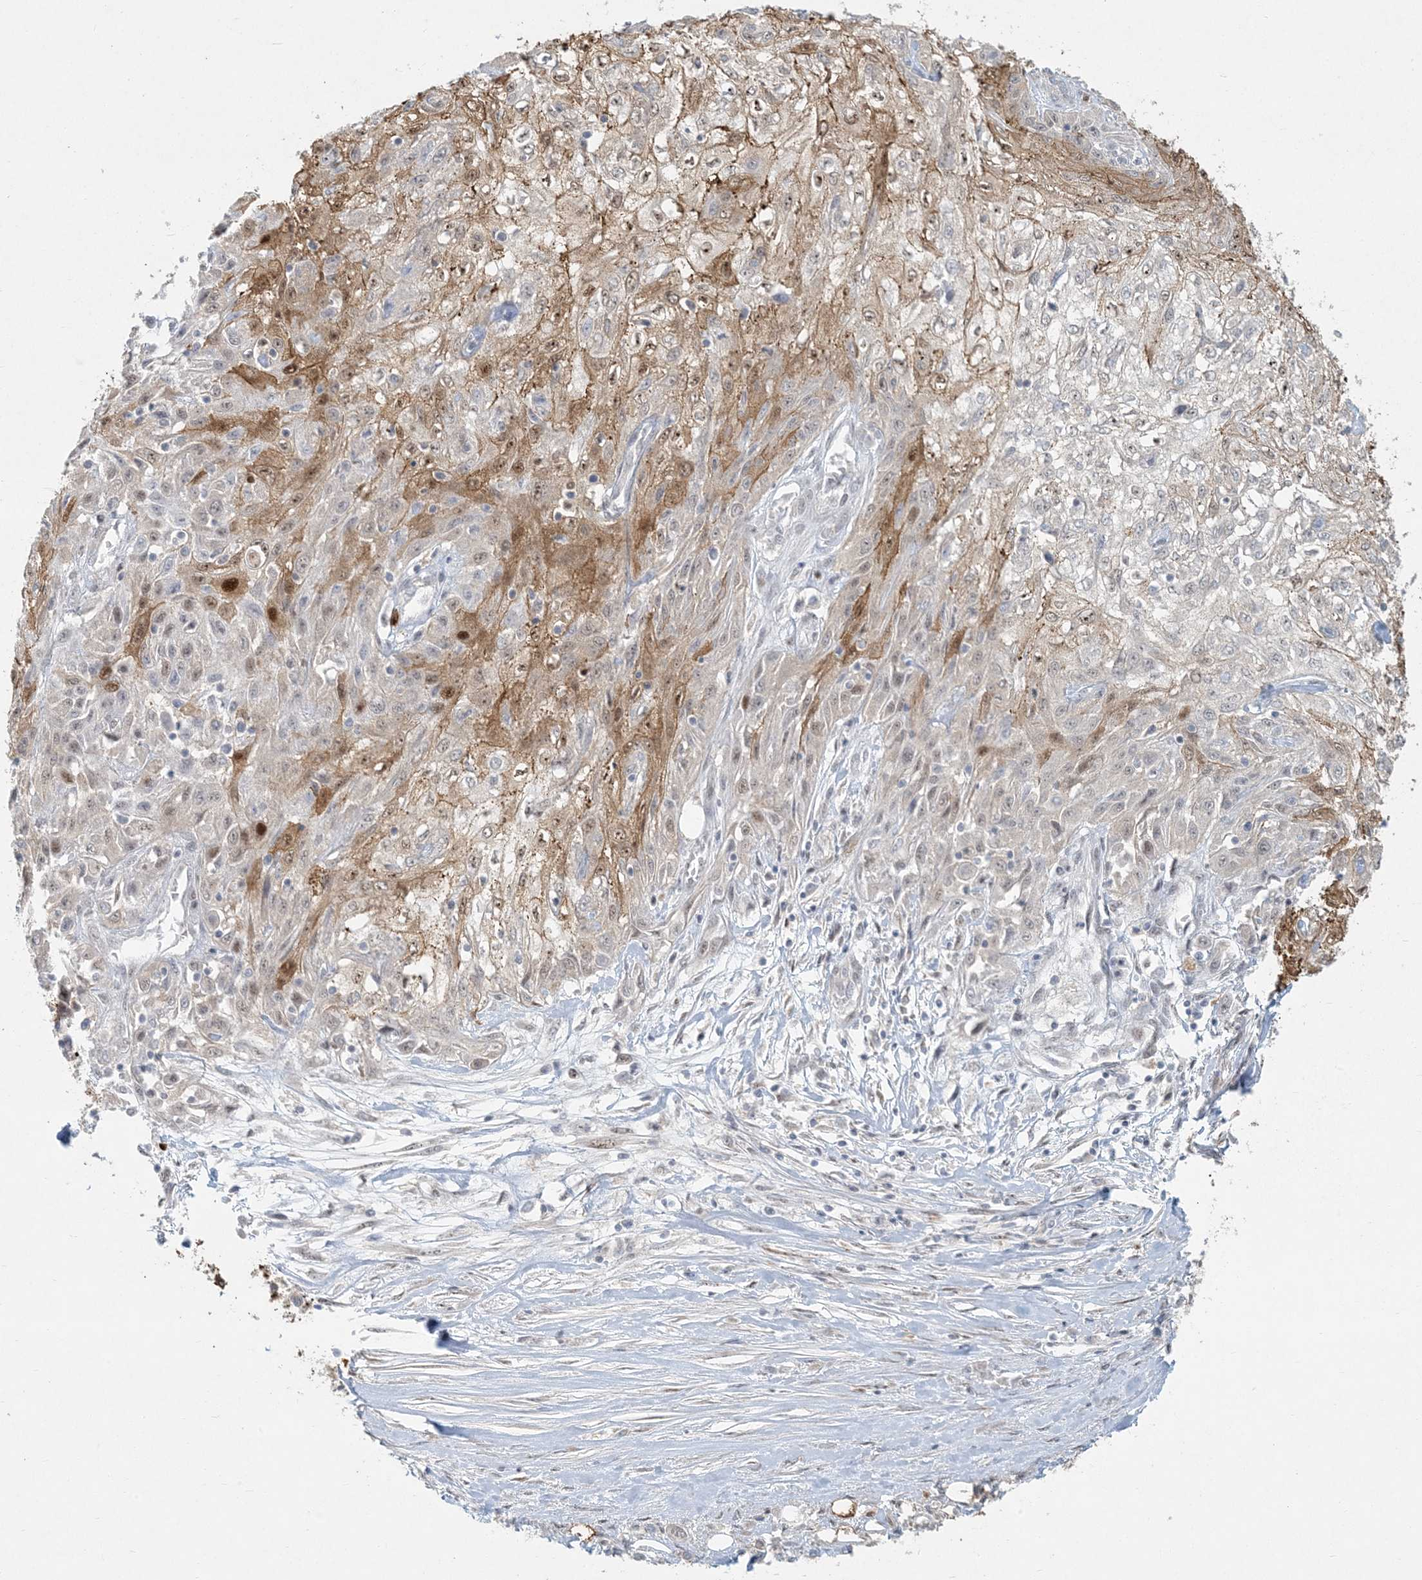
{"staining": {"intensity": "strong", "quantity": "<25%", "location": "cytoplasmic/membranous,nuclear"}, "tissue": "skin cancer", "cell_type": "Tumor cells", "image_type": "cancer", "snomed": [{"axis": "morphology", "description": "Squamous cell carcinoma, NOS"}, {"axis": "morphology", "description": "Squamous cell carcinoma, metastatic, NOS"}, {"axis": "topography", "description": "Skin"}, {"axis": "topography", "description": "Lymph node"}], "caption": "An image showing strong cytoplasmic/membranous and nuclear positivity in about <25% of tumor cells in skin cancer (squamous cell carcinoma), as visualized by brown immunohistochemical staining.", "gene": "BCORL1", "patient": {"sex": "male", "age": 75}}